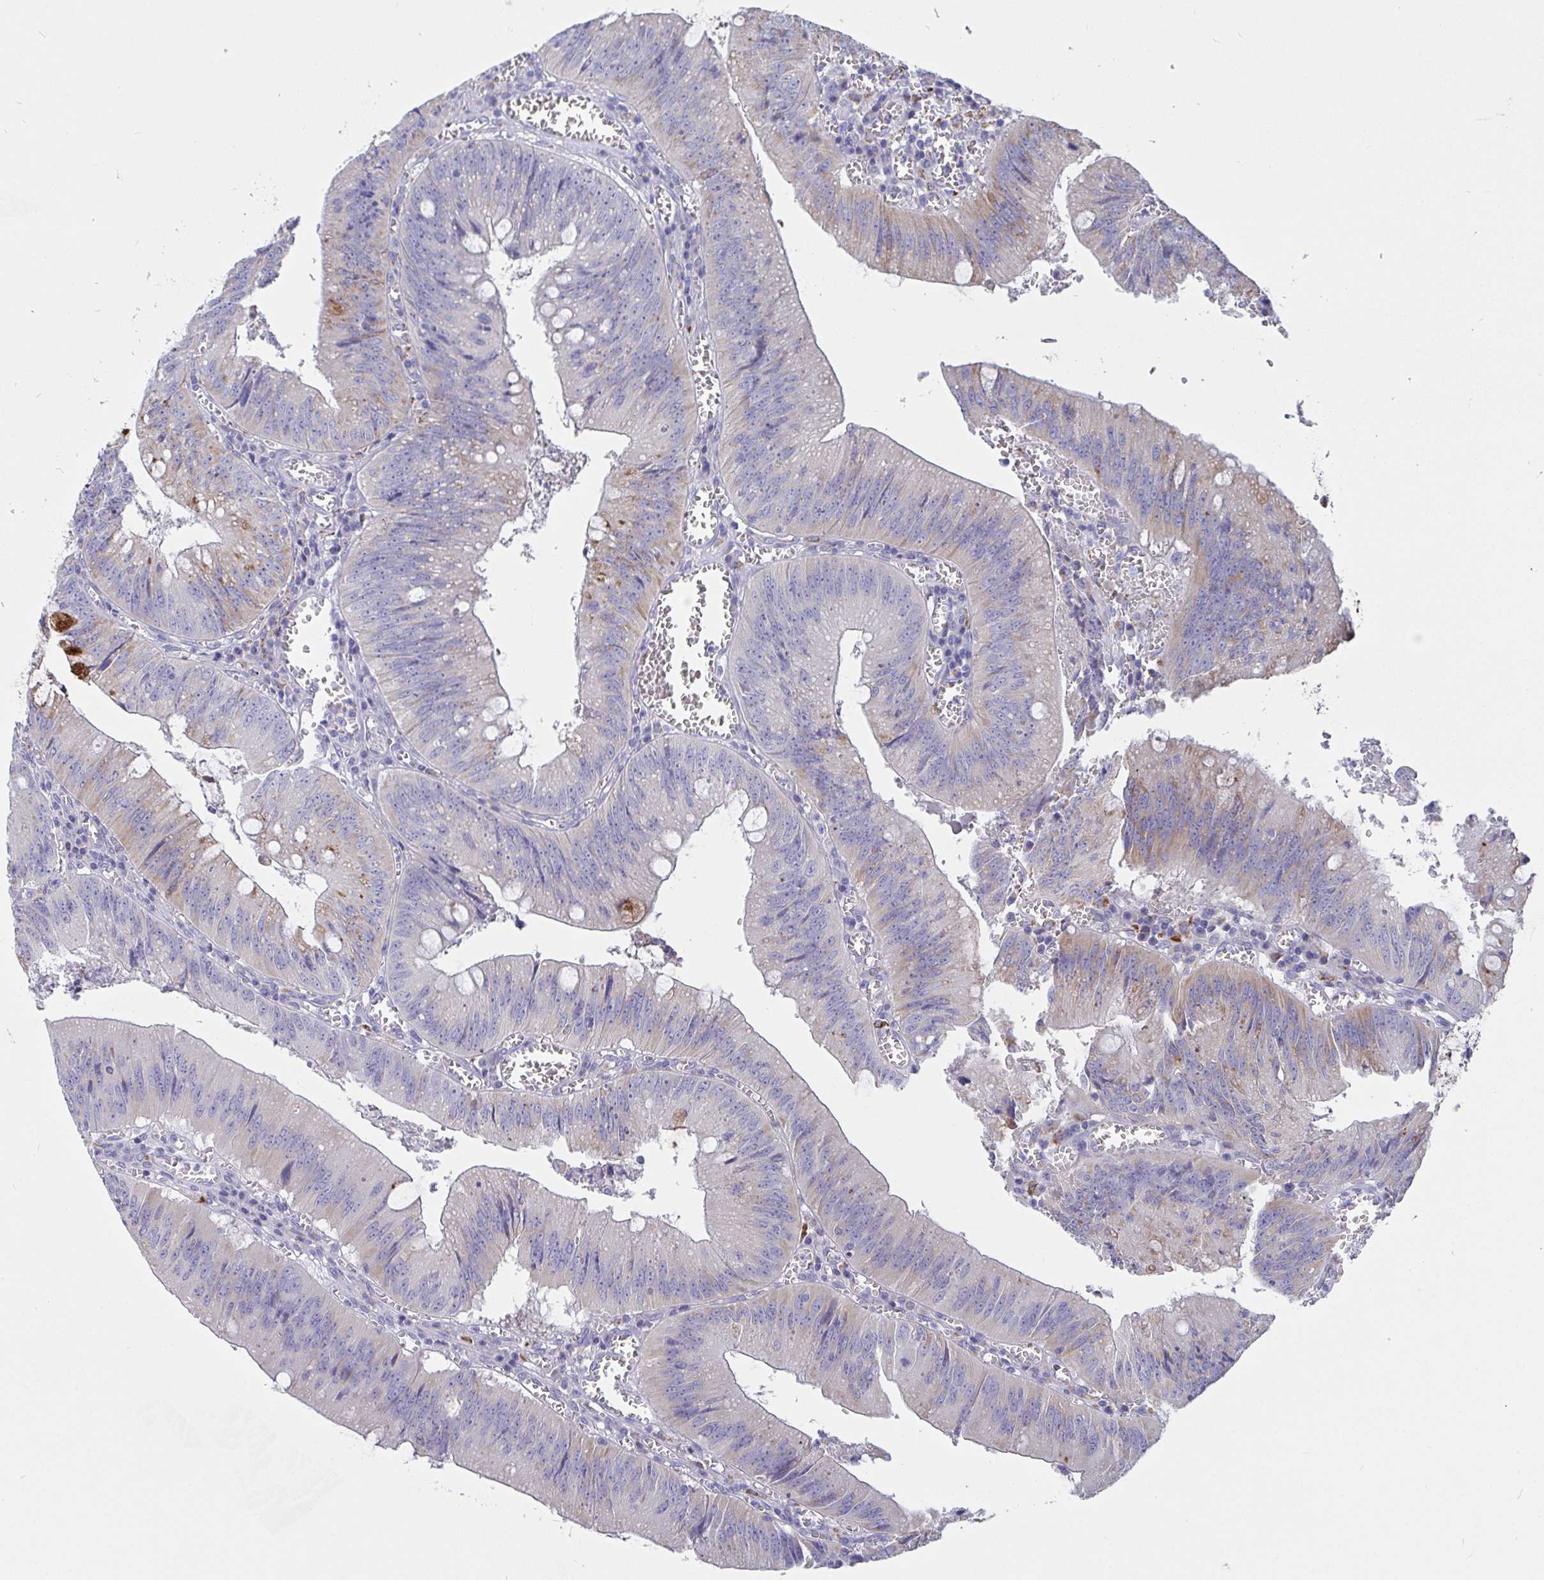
{"staining": {"intensity": "moderate", "quantity": "<25%", "location": "cytoplasmic/membranous"}, "tissue": "colorectal cancer", "cell_type": "Tumor cells", "image_type": "cancer", "snomed": [{"axis": "morphology", "description": "Adenocarcinoma, NOS"}, {"axis": "topography", "description": "Rectum"}], "caption": "Protein expression by immunohistochemistry exhibits moderate cytoplasmic/membranous expression in about <25% of tumor cells in colorectal cancer (adenocarcinoma).", "gene": "FAM156B", "patient": {"sex": "female", "age": 81}}